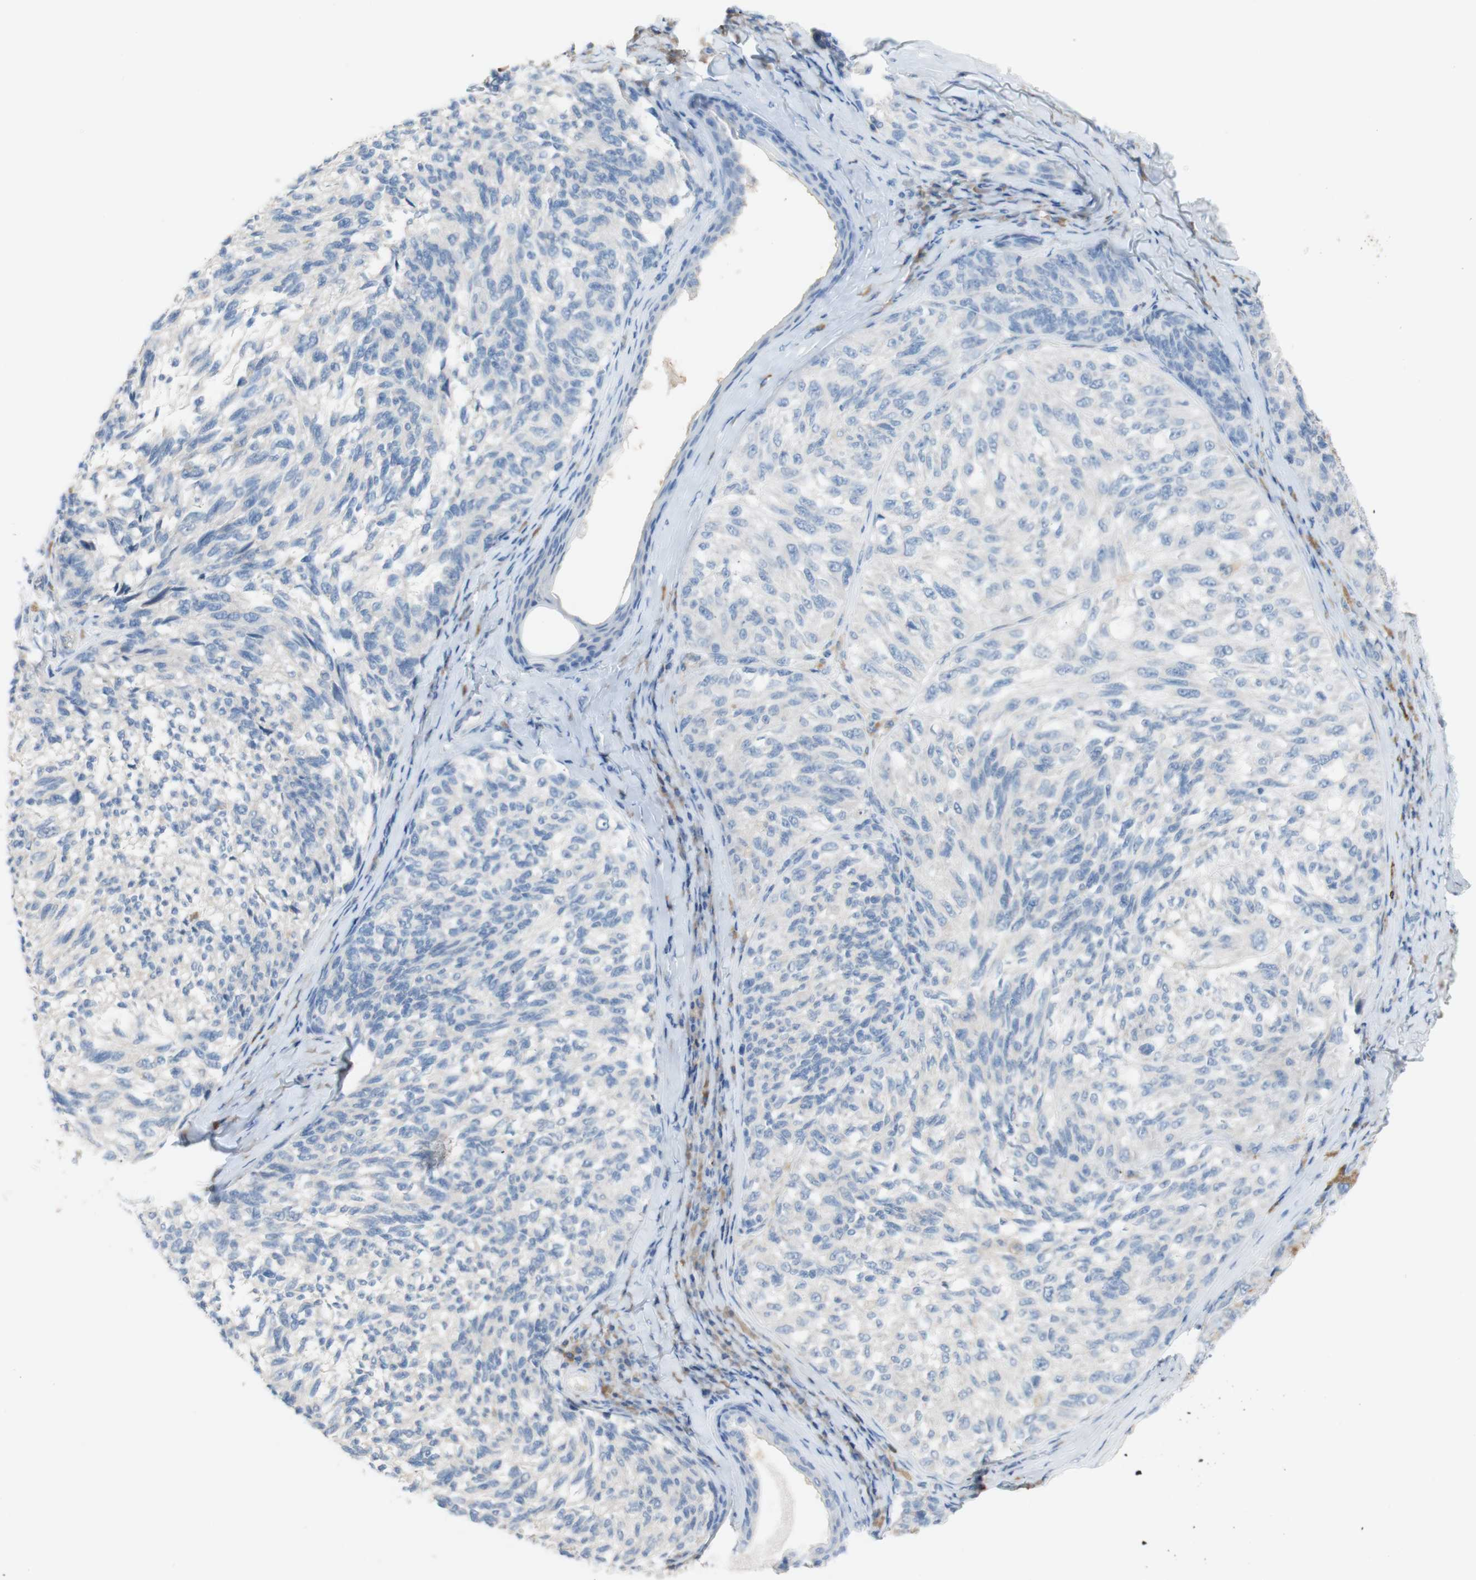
{"staining": {"intensity": "weak", "quantity": "<25%", "location": "cytoplasmic/membranous"}, "tissue": "melanoma", "cell_type": "Tumor cells", "image_type": "cancer", "snomed": [{"axis": "morphology", "description": "Malignant melanoma, NOS"}, {"axis": "topography", "description": "Skin"}], "caption": "Histopathology image shows no protein staining in tumor cells of malignant melanoma tissue.", "gene": "PACSIN1", "patient": {"sex": "female", "age": 73}}